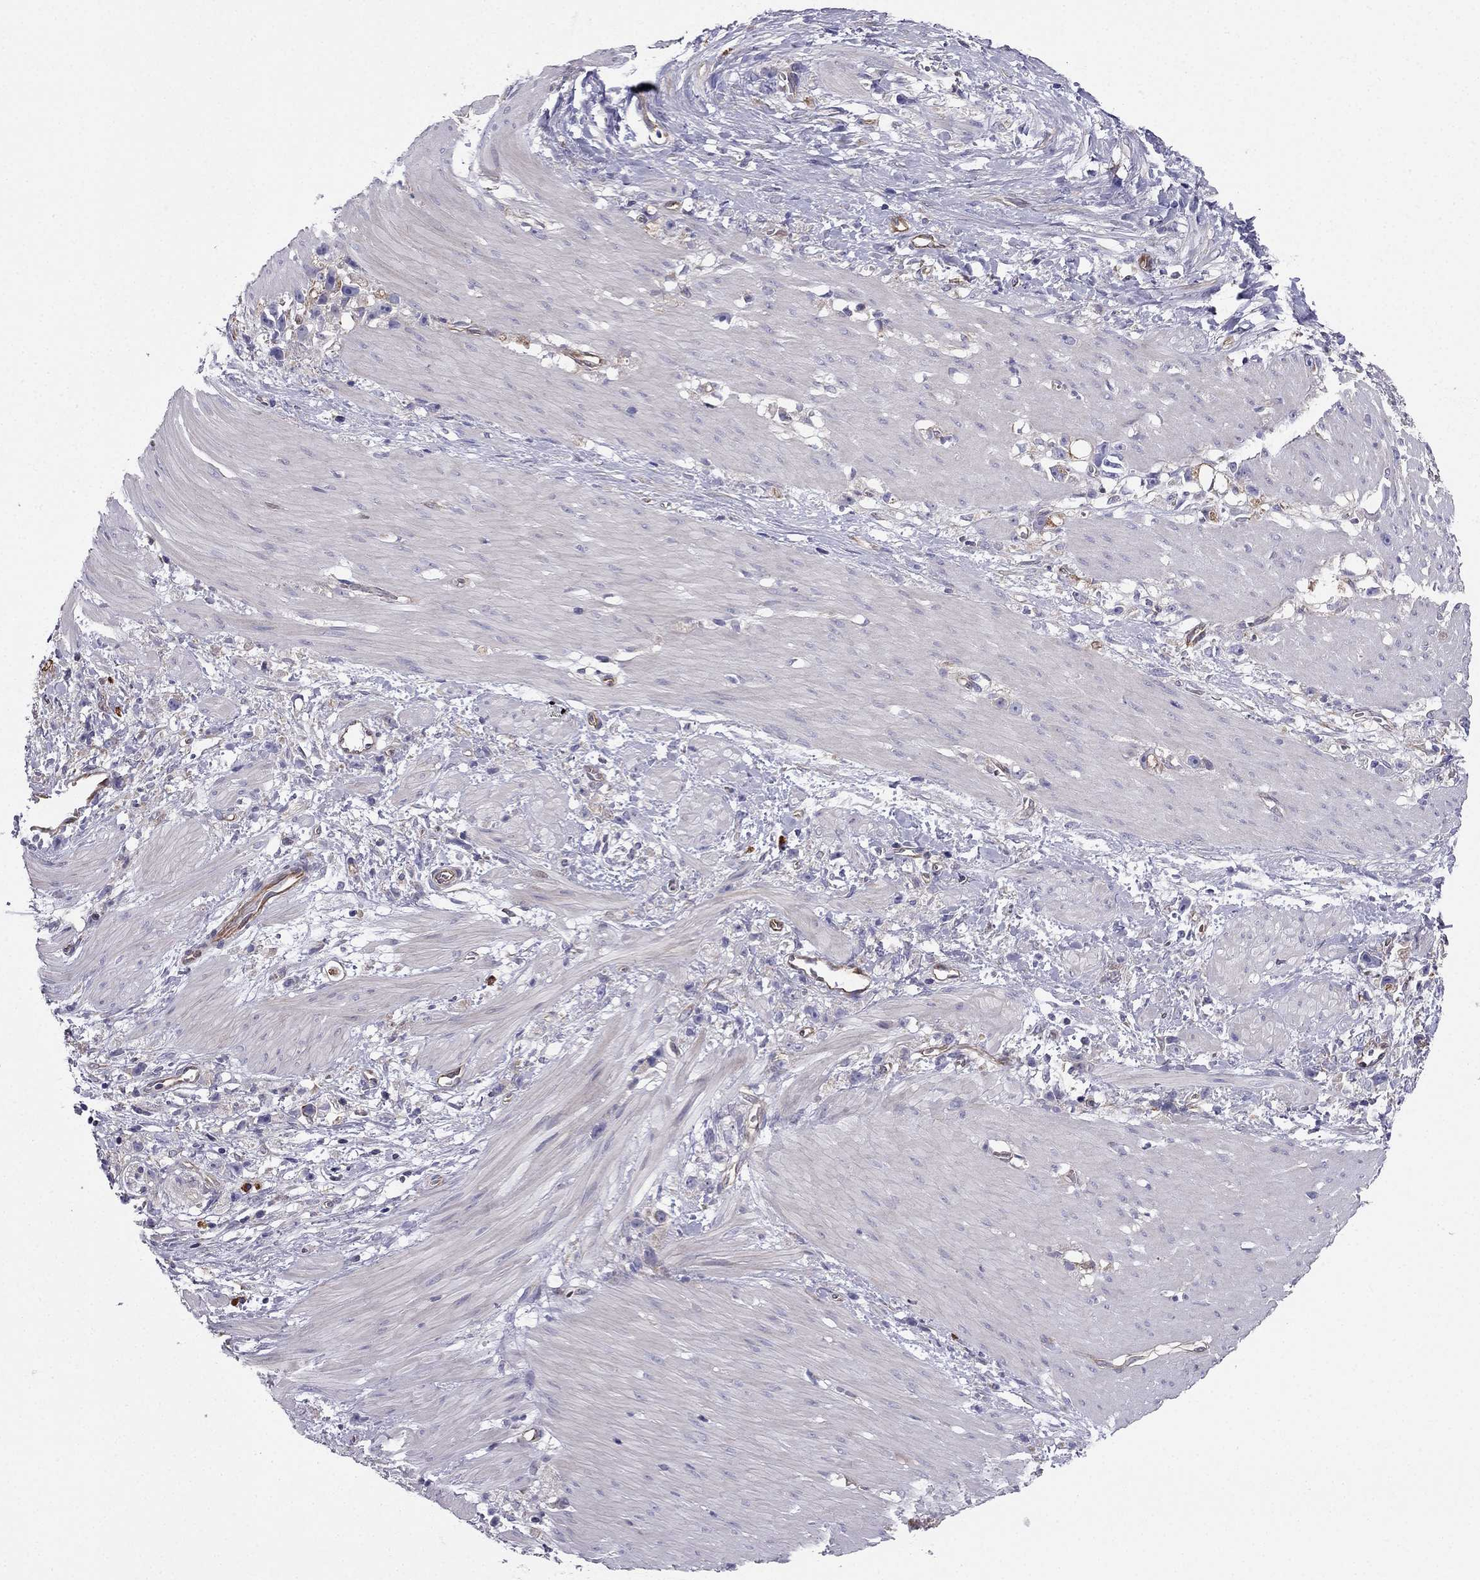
{"staining": {"intensity": "negative", "quantity": "none", "location": "none"}, "tissue": "stomach cancer", "cell_type": "Tumor cells", "image_type": "cancer", "snomed": [{"axis": "morphology", "description": "Adenocarcinoma, NOS"}, {"axis": "topography", "description": "Stomach"}], "caption": "A micrograph of adenocarcinoma (stomach) stained for a protein shows no brown staining in tumor cells.", "gene": "ENOX1", "patient": {"sex": "female", "age": 59}}